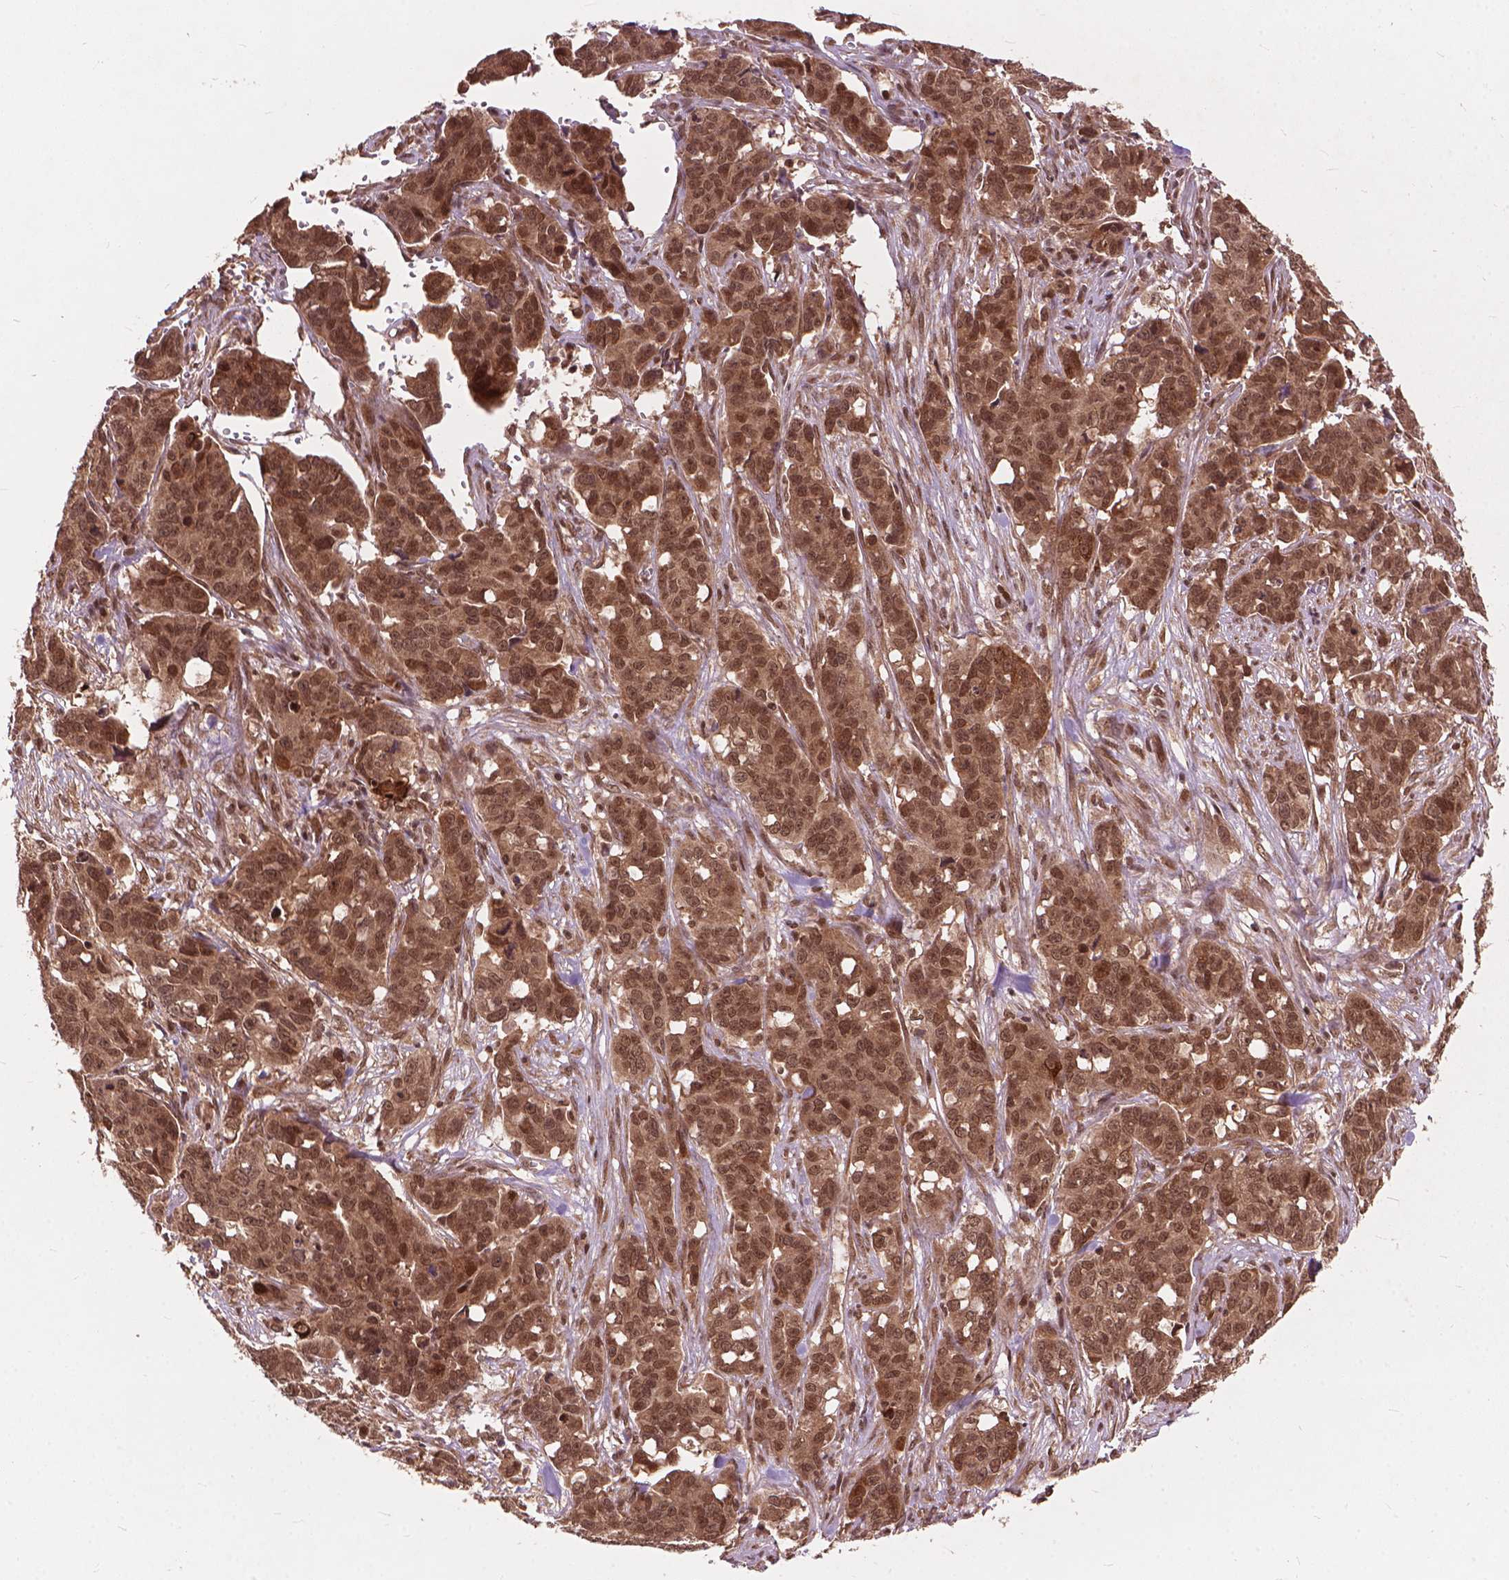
{"staining": {"intensity": "moderate", "quantity": ">75%", "location": "cytoplasmic/membranous,nuclear"}, "tissue": "ovarian cancer", "cell_type": "Tumor cells", "image_type": "cancer", "snomed": [{"axis": "morphology", "description": "Carcinoma, endometroid"}, {"axis": "topography", "description": "Ovary"}], "caption": "The photomicrograph demonstrates a brown stain indicating the presence of a protein in the cytoplasmic/membranous and nuclear of tumor cells in ovarian endometroid carcinoma. The protein of interest is stained brown, and the nuclei are stained in blue (DAB IHC with brightfield microscopy, high magnification).", "gene": "SSU72", "patient": {"sex": "female", "age": 78}}